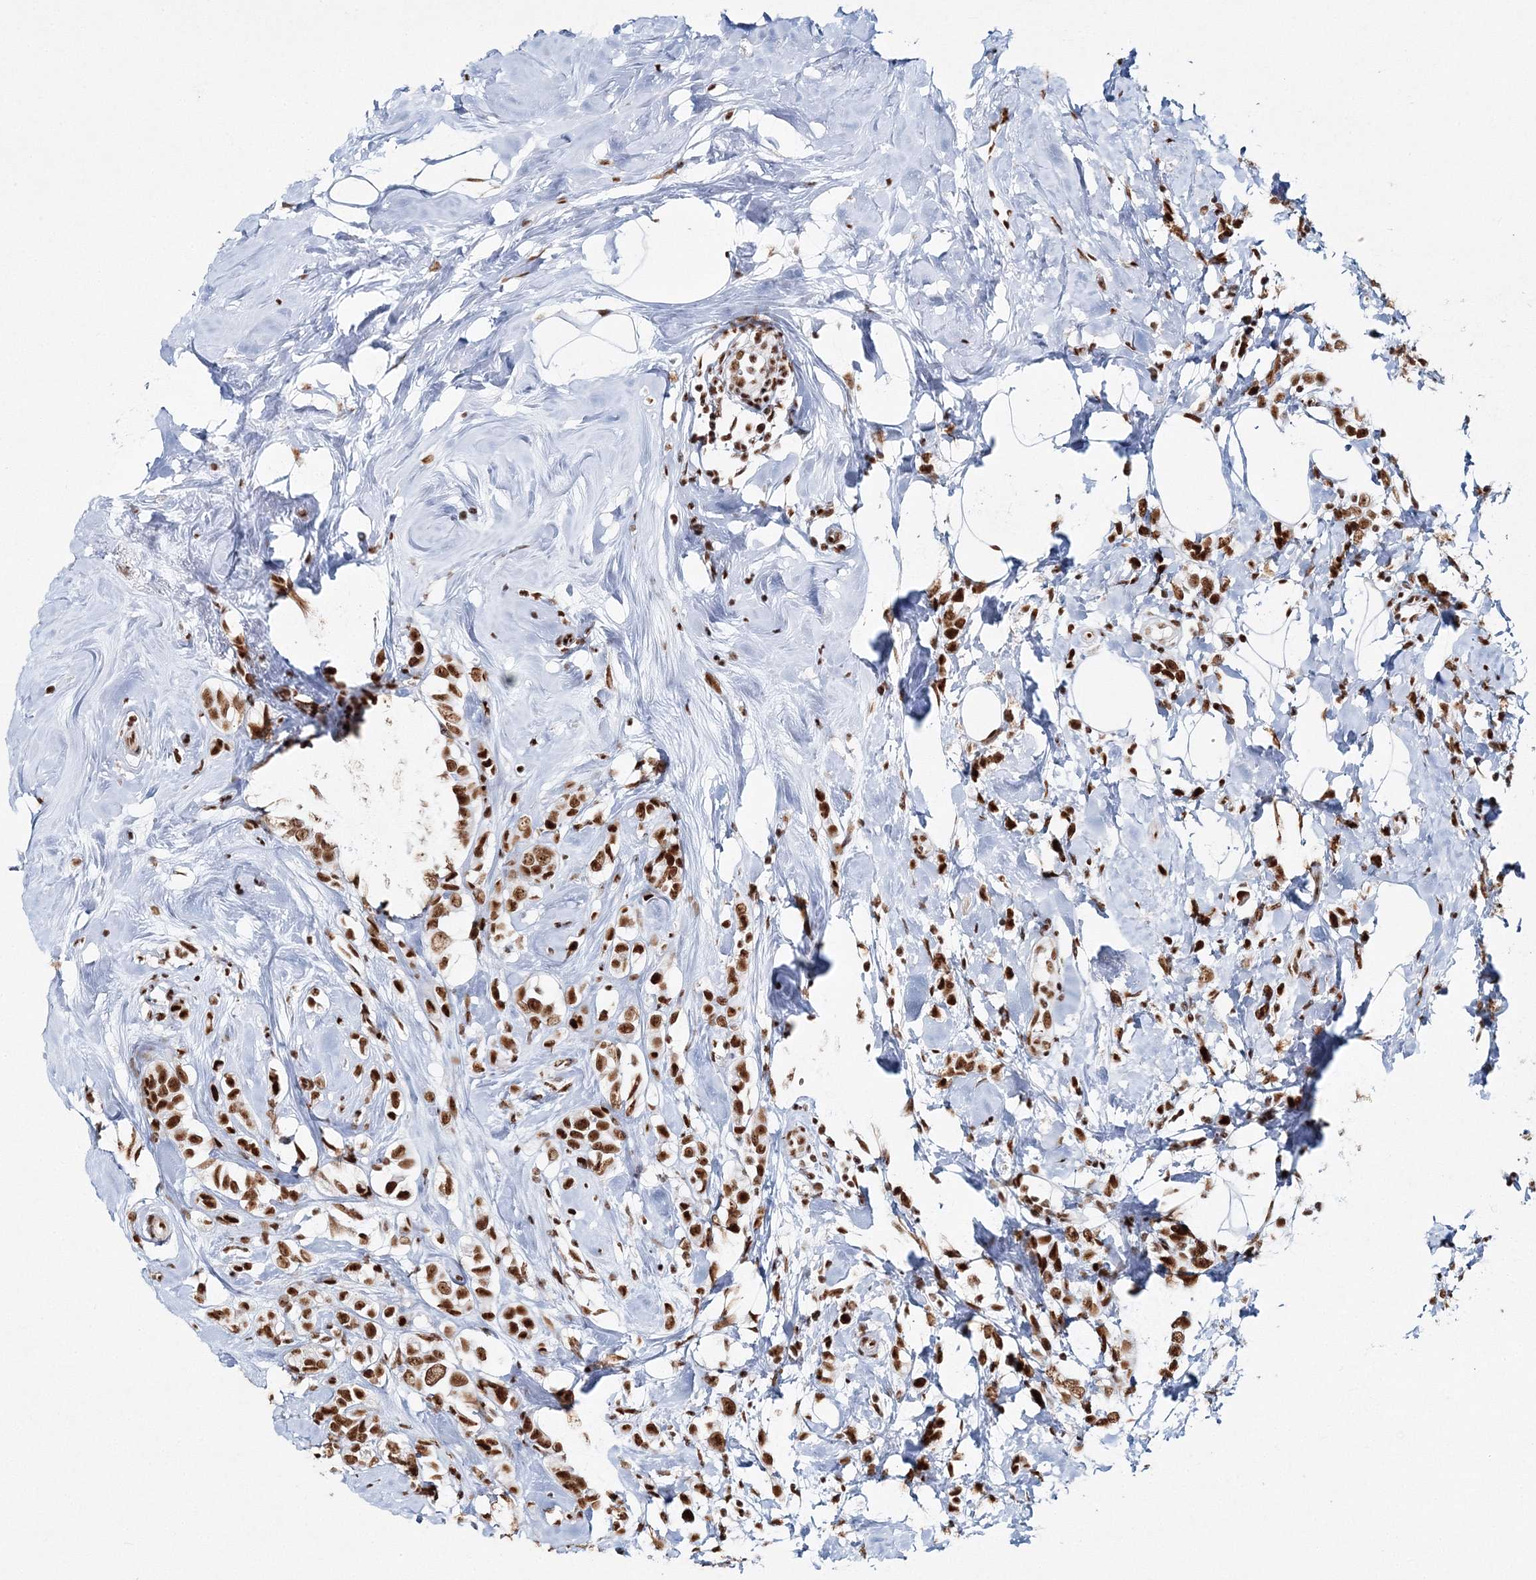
{"staining": {"intensity": "strong", "quantity": ">75%", "location": "nuclear"}, "tissue": "breast cancer", "cell_type": "Tumor cells", "image_type": "cancer", "snomed": [{"axis": "morphology", "description": "Lobular carcinoma"}, {"axis": "topography", "description": "Breast"}], "caption": "There is high levels of strong nuclear staining in tumor cells of breast cancer, as demonstrated by immunohistochemical staining (brown color).", "gene": "QRICH1", "patient": {"sex": "female", "age": 47}}